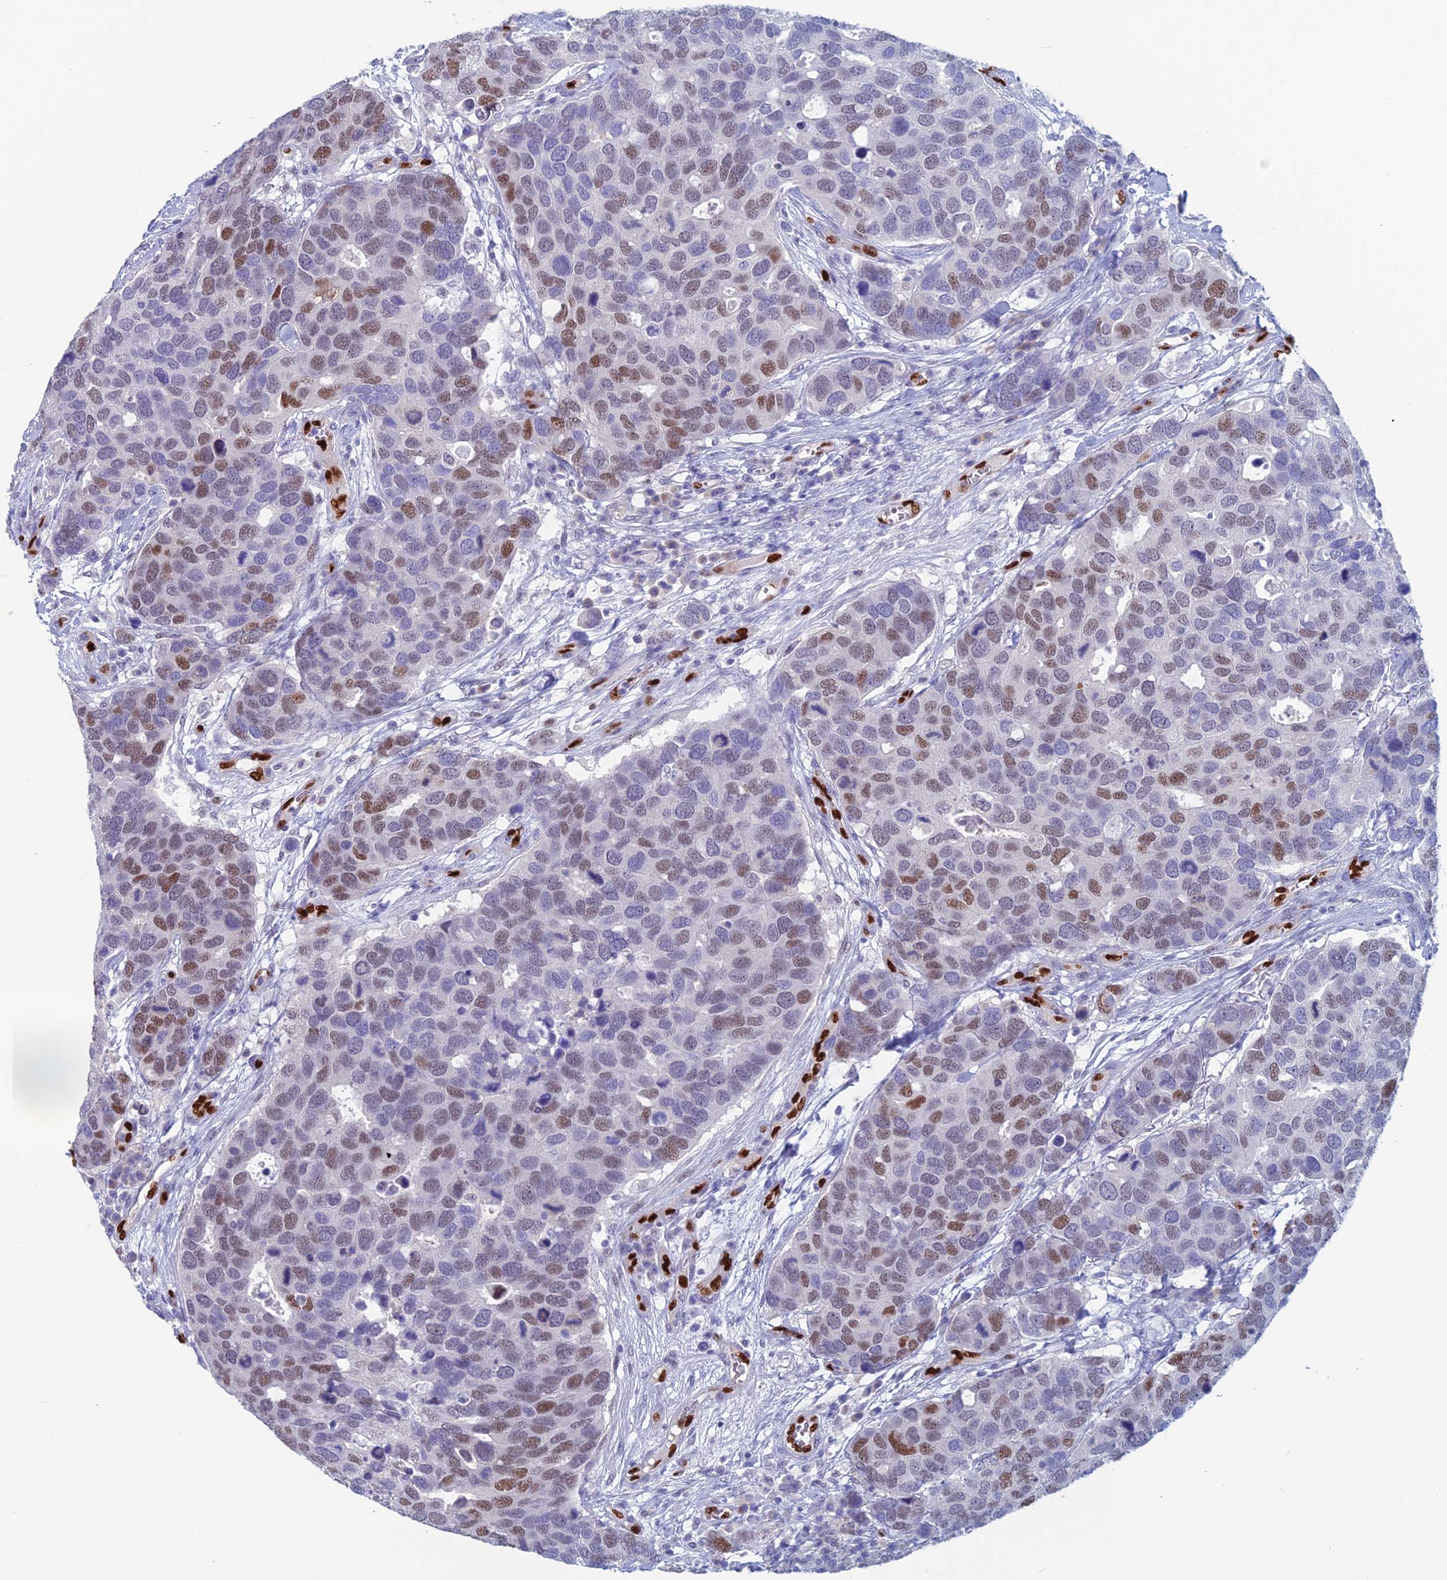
{"staining": {"intensity": "moderate", "quantity": "25%-75%", "location": "nuclear"}, "tissue": "breast cancer", "cell_type": "Tumor cells", "image_type": "cancer", "snomed": [{"axis": "morphology", "description": "Duct carcinoma"}, {"axis": "topography", "description": "Breast"}], "caption": "Immunohistochemistry micrograph of neoplastic tissue: human infiltrating ductal carcinoma (breast) stained using immunohistochemistry (IHC) displays medium levels of moderate protein expression localized specifically in the nuclear of tumor cells, appearing as a nuclear brown color.", "gene": "NOL4L", "patient": {"sex": "female", "age": 83}}